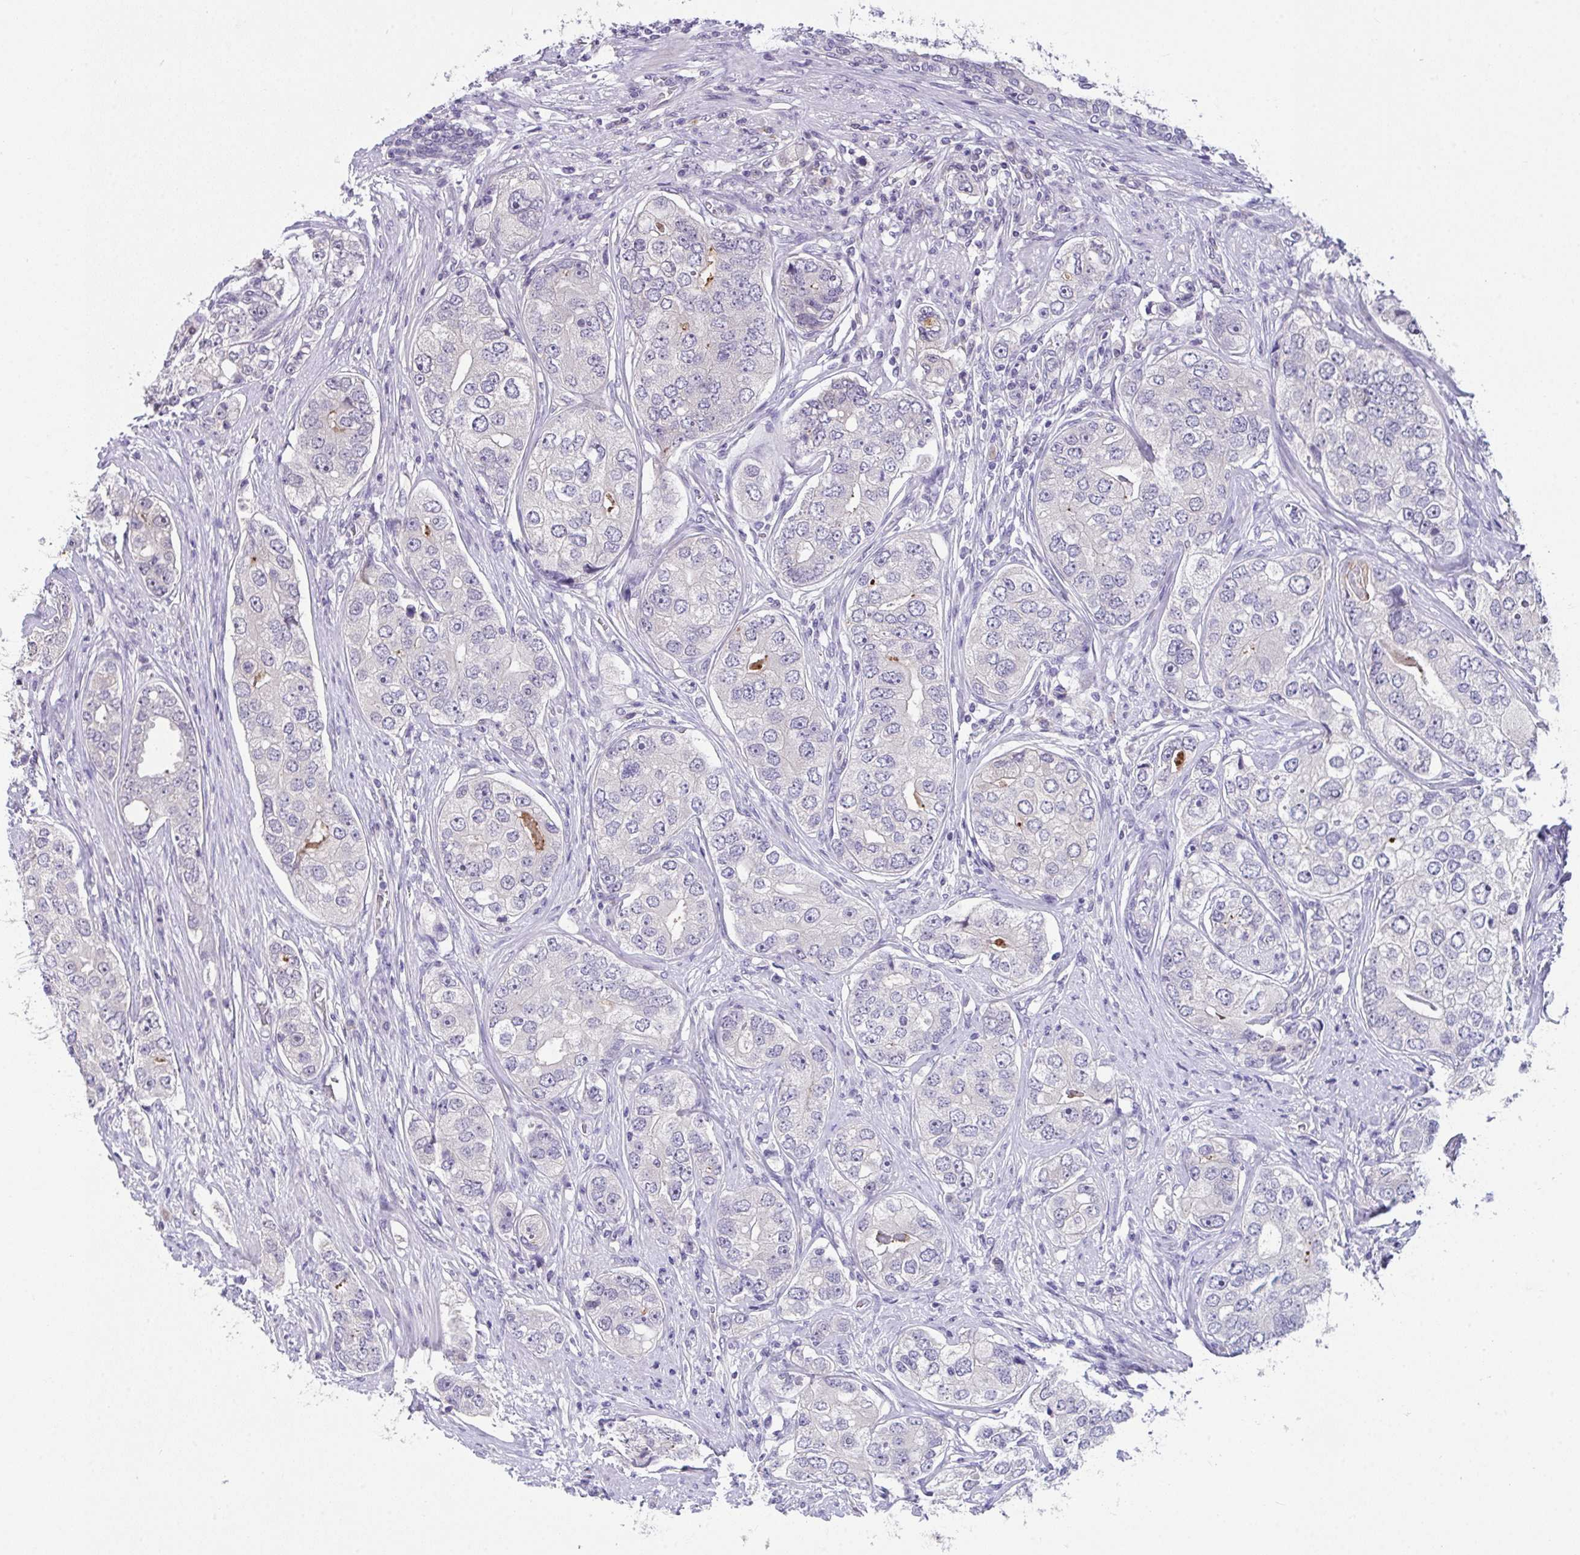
{"staining": {"intensity": "negative", "quantity": "none", "location": "none"}, "tissue": "prostate cancer", "cell_type": "Tumor cells", "image_type": "cancer", "snomed": [{"axis": "morphology", "description": "Adenocarcinoma, High grade"}, {"axis": "topography", "description": "Prostate"}], "caption": "Immunohistochemical staining of human adenocarcinoma (high-grade) (prostate) displays no significant expression in tumor cells.", "gene": "GLTPD2", "patient": {"sex": "male", "age": 60}}